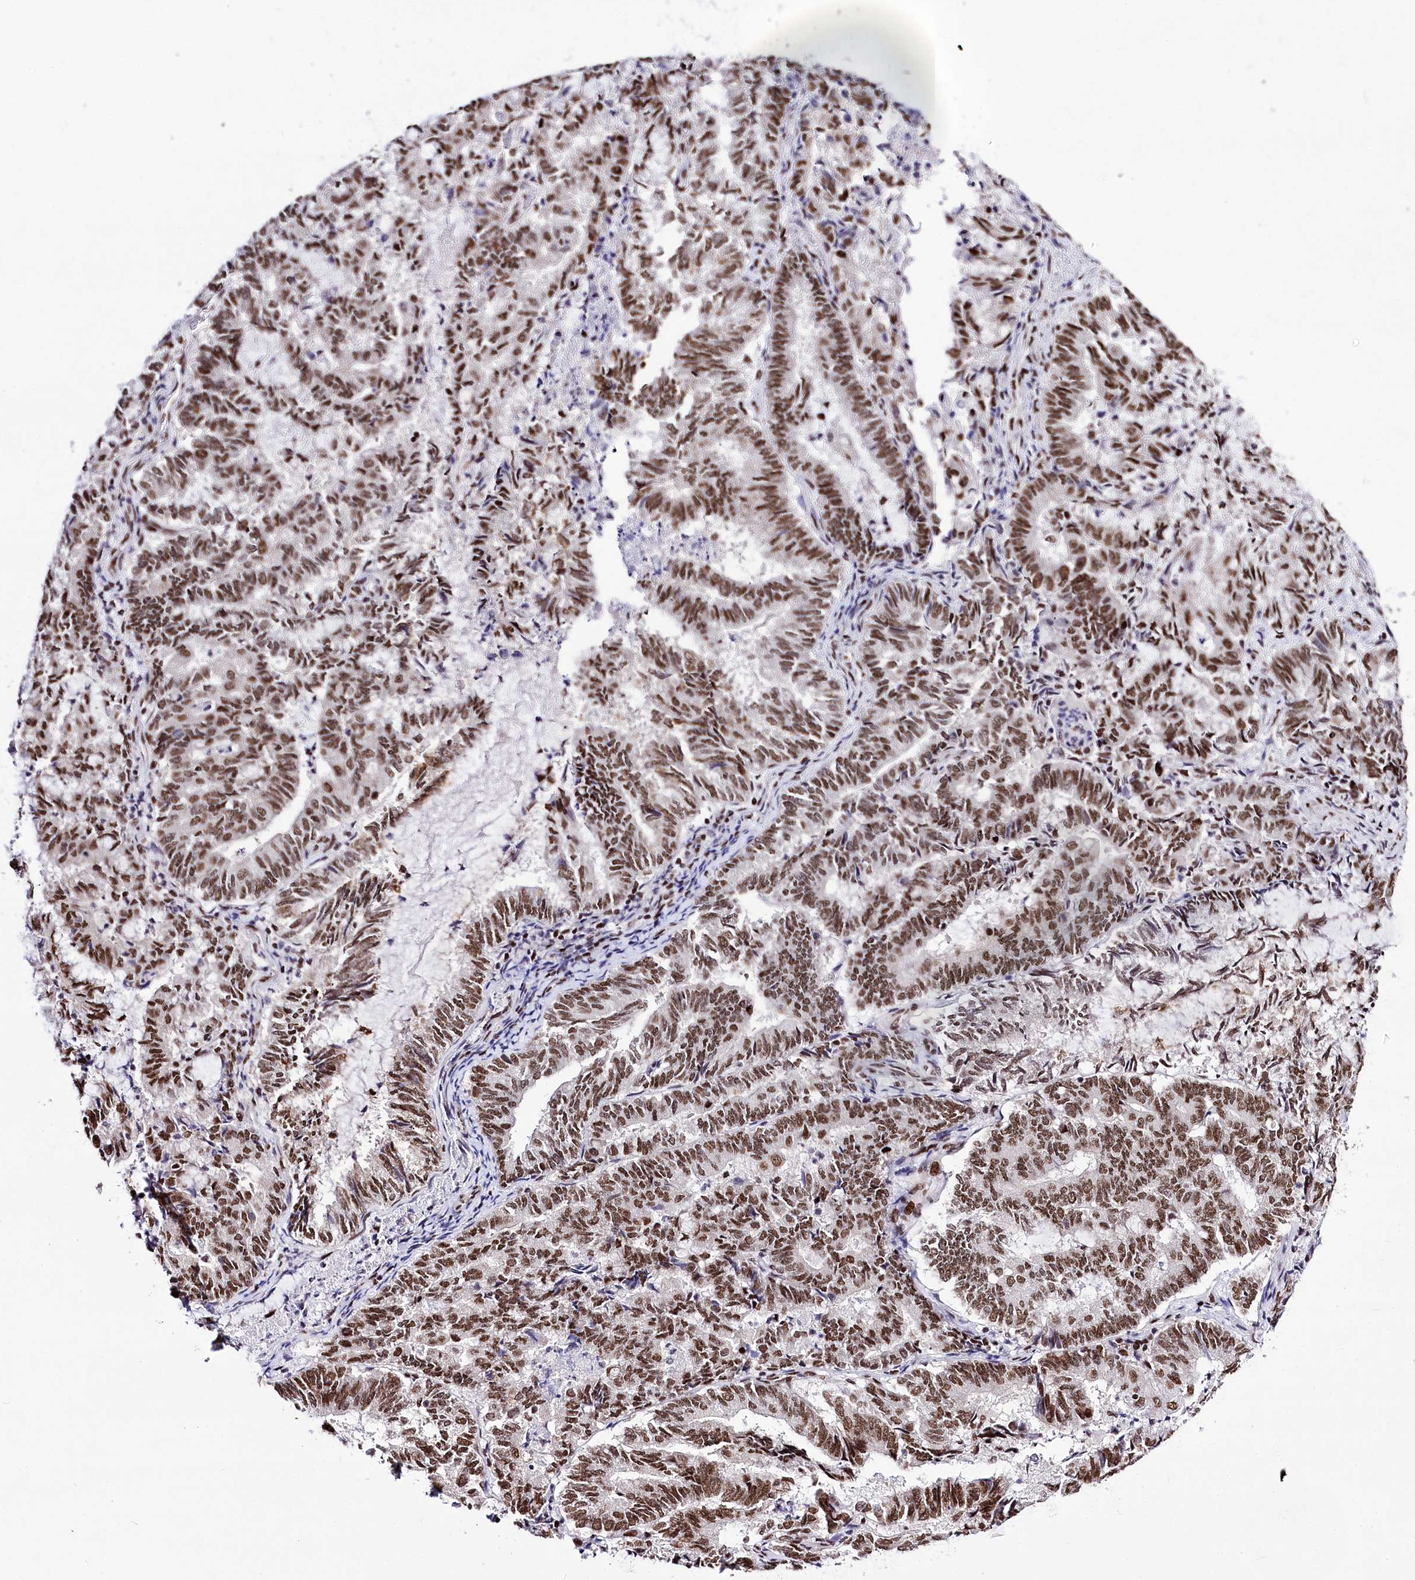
{"staining": {"intensity": "moderate", "quantity": ">75%", "location": "nuclear"}, "tissue": "endometrial cancer", "cell_type": "Tumor cells", "image_type": "cancer", "snomed": [{"axis": "morphology", "description": "Adenocarcinoma, NOS"}, {"axis": "topography", "description": "Endometrium"}], "caption": "Immunohistochemistry (IHC) image of neoplastic tissue: endometrial cancer (adenocarcinoma) stained using immunohistochemistry (IHC) exhibits medium levels of moderate protein expression localized specifically in the nuclear of tumor cells, appearing as a nuclear brown color.", "gene": "POU4F3", "patient": {"sex": "female", "age": 80}}